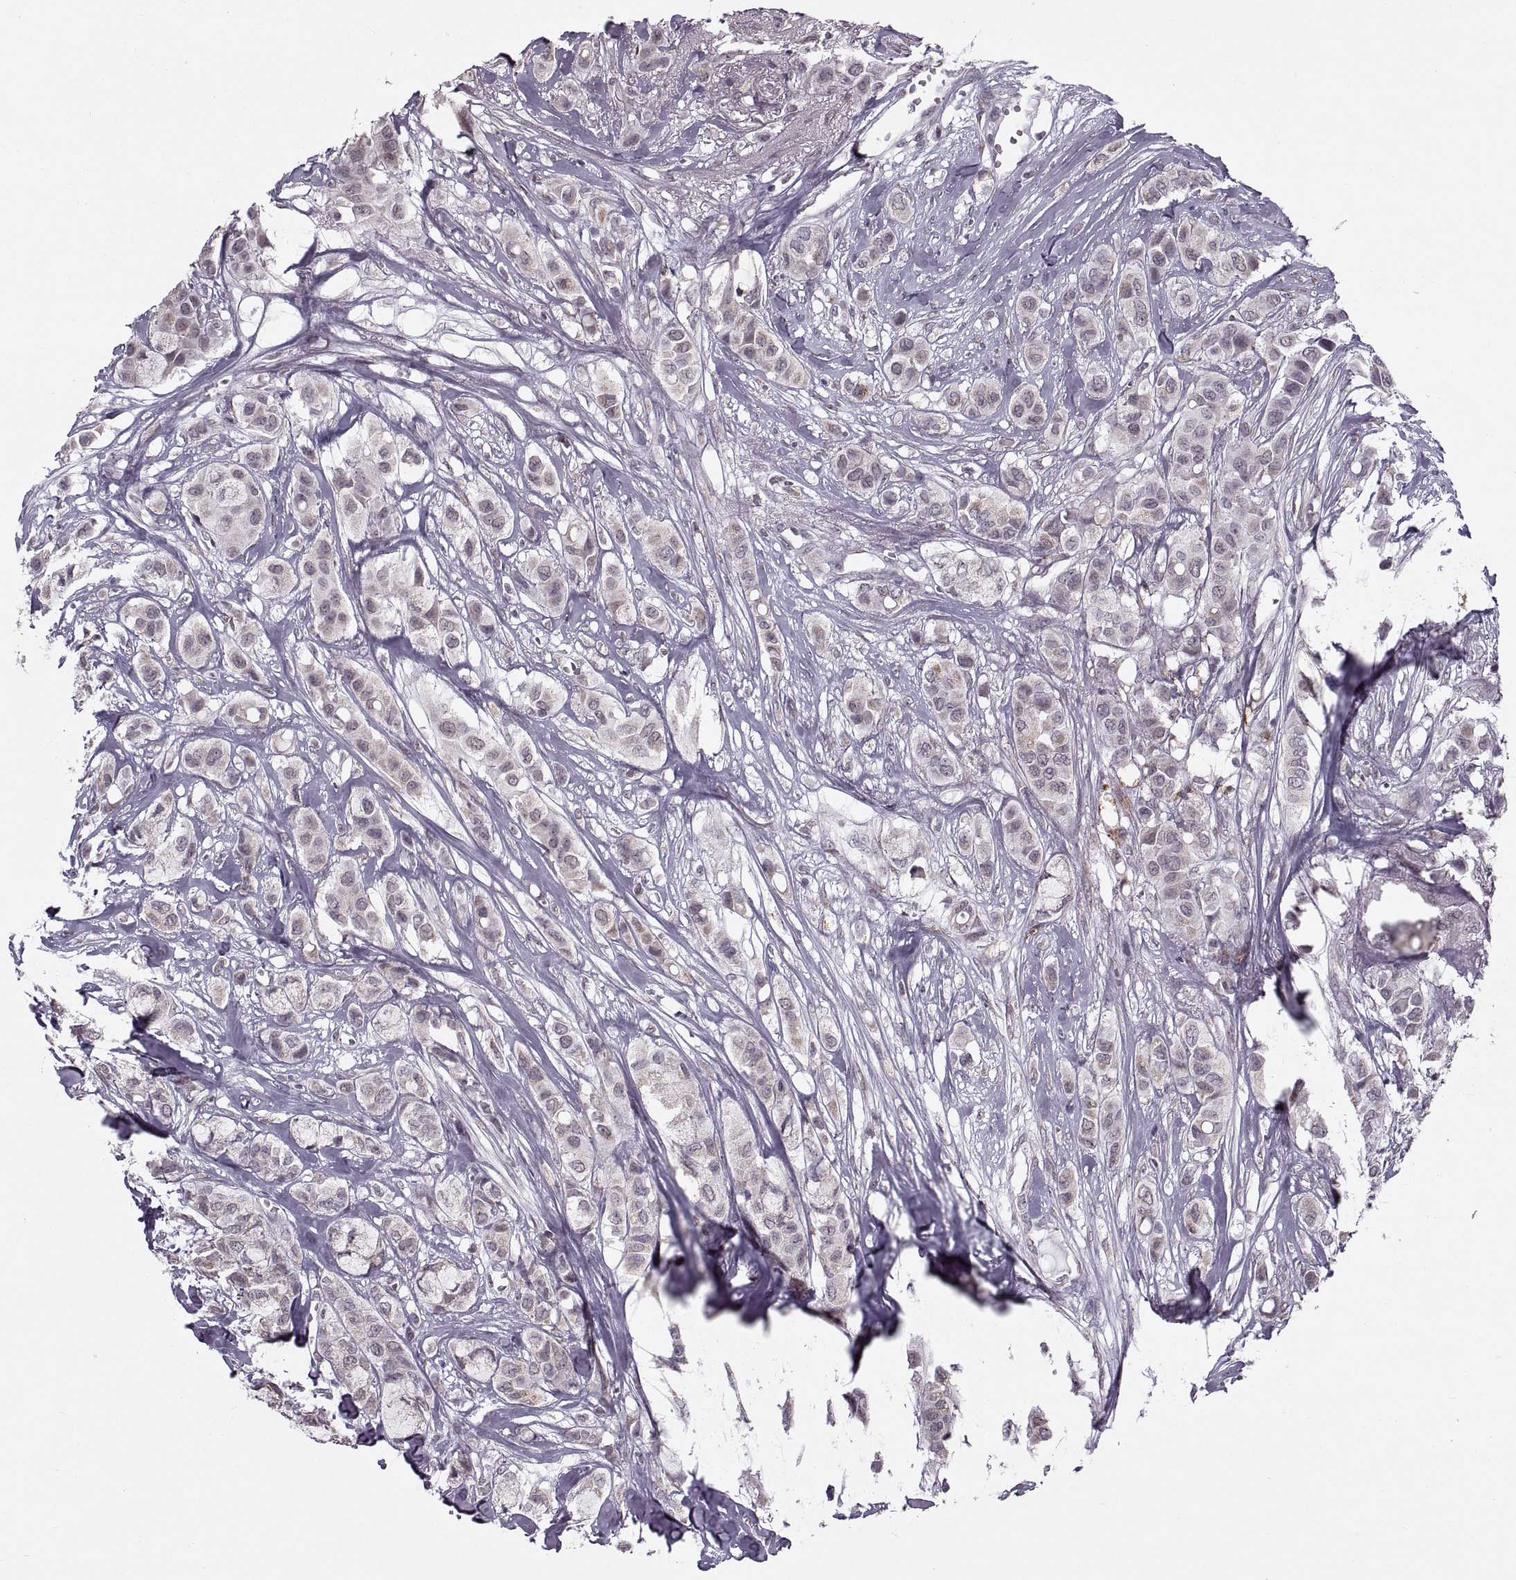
{"staining": {"intensity": "negative", "quantity": "none", "location": "none"}, "tissue": "breast cancer", "cell_type": "Tumor cells", "image_type": "cancer", "snomed": [{"axis": "morphology", "description": "Duct carcinoma"}, {"axis": "topography", "description": "Breast"}], "caption": "This photomicrograph is of breast cancer (infiltrating ductal carcinoma) stained with immunohistochemistry (IHC) to label a protein in brown with the nuclei are counter-stained blue. There is no positivity in tumor cells.", "gene": "PRSS37", "patient": {"sex": "female", "age": 85}}